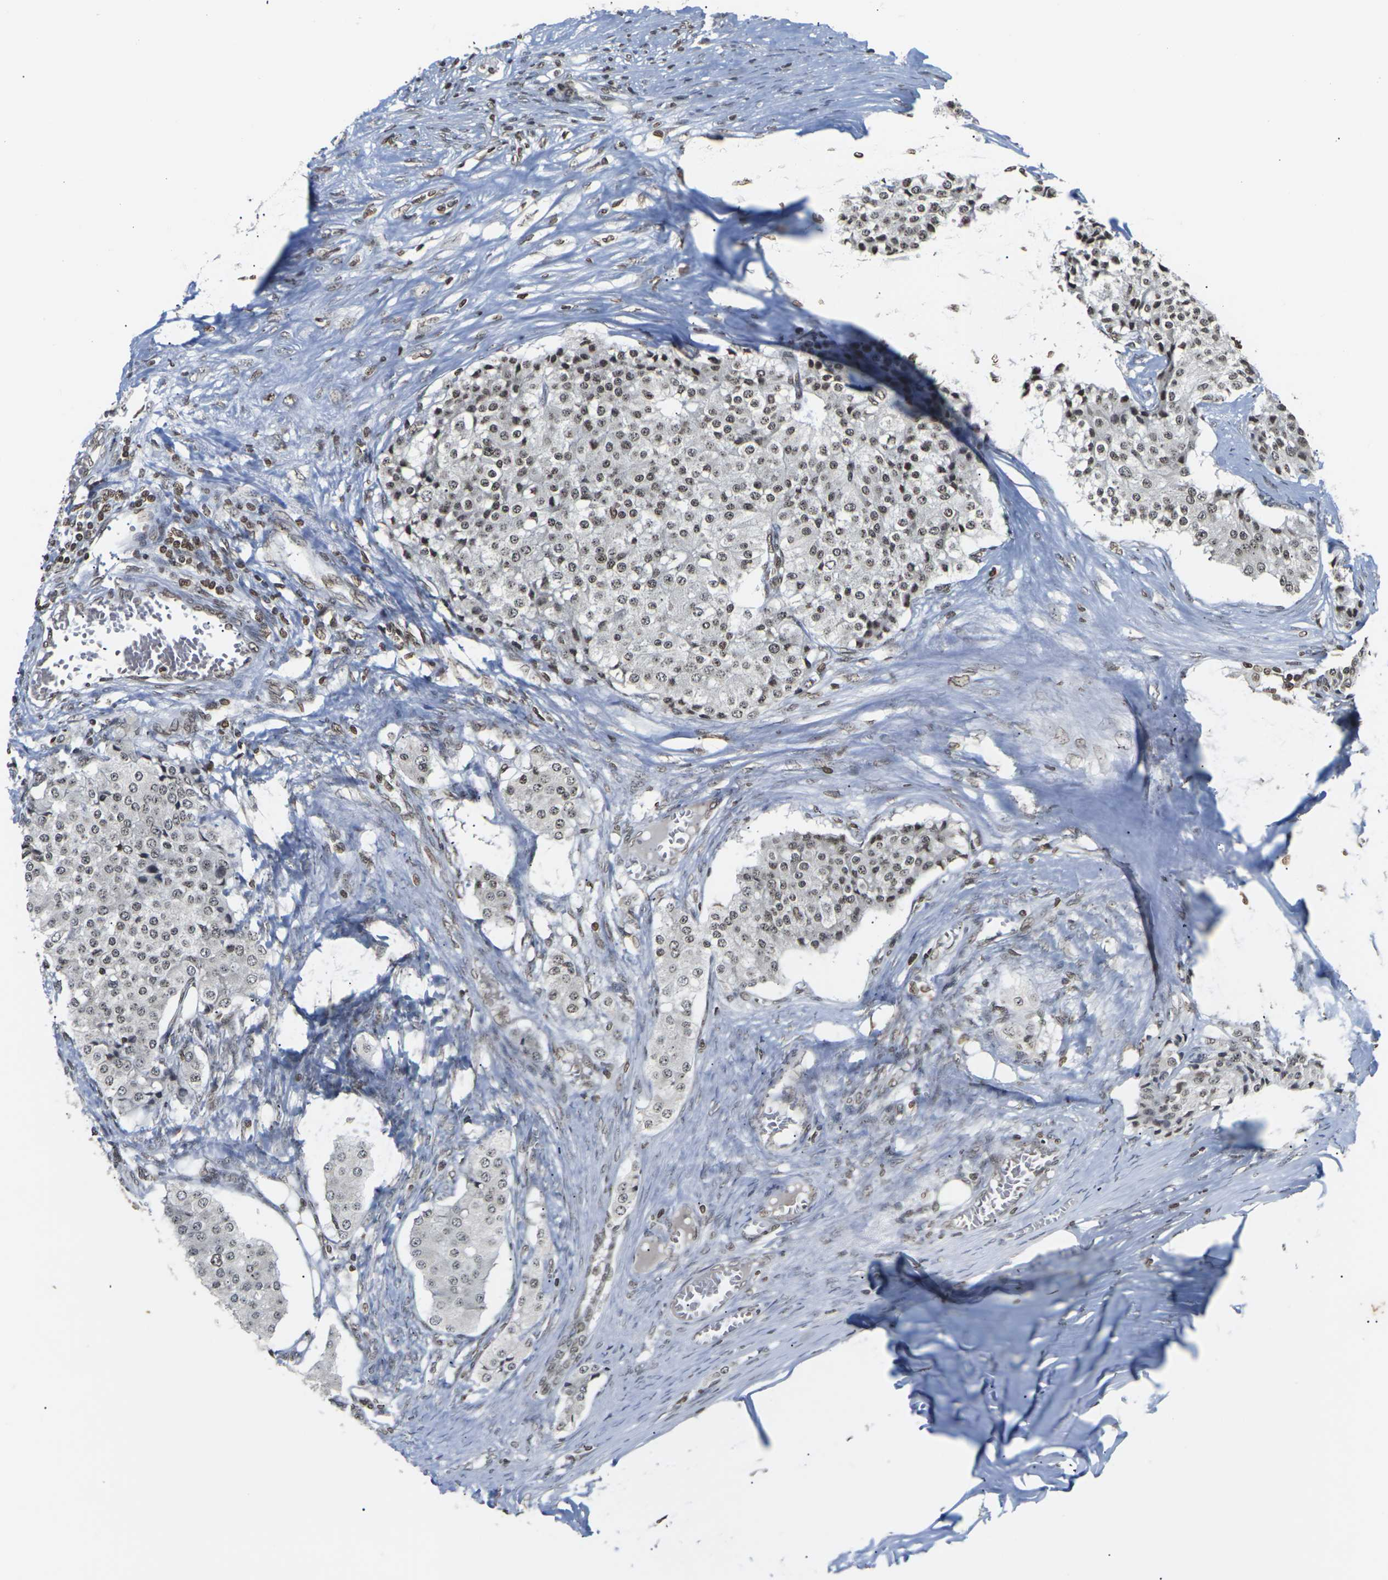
{"staining": {"intensity": "moderate", "quantity": ">75%", "location": "nuclear"}, "tissue": "carcinoid", "cell_type": "Tumor cells", "image_type": "cancer", "snomed": [{"axis": "morphology", "description": "Carcinoid, malignant, NOS"}, {"axis": "topography", "description": "Colon"}], "caption": "Carcinoid was stained to show a protein in brown. There is medium levels of moderate nuclear positivity in approximately >75% of tumor cells.", "gene": "ETV5", "patient": {"sex": "female", "age": 52}}